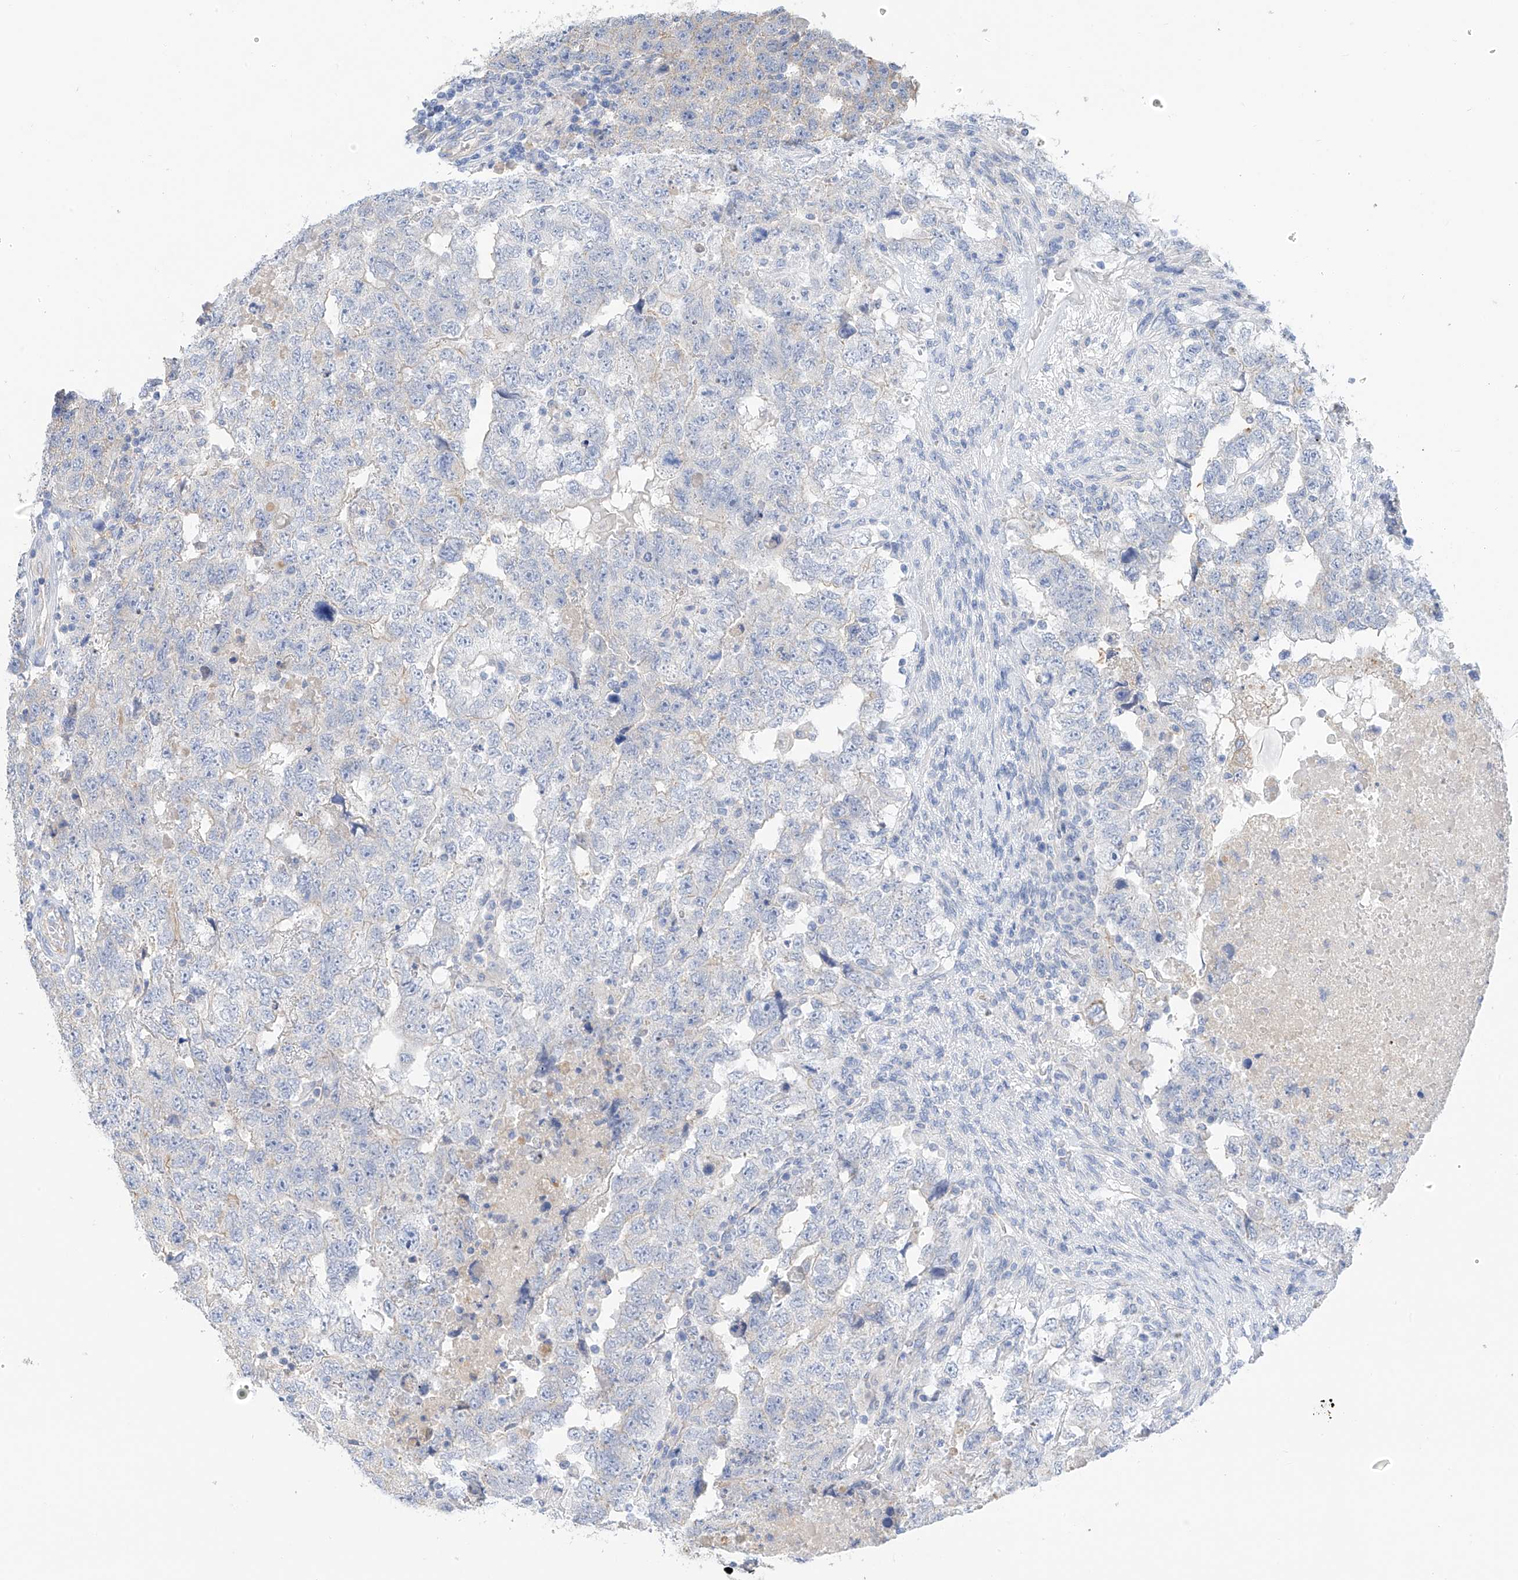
{"staining": {"intensity": "weak", "quantity": "<25%", "location": "cytoplasmic/membranous"}, "tissue": "testis cancer", "cell_type": "Tumor cells", "image_type": "cancer", "snomed": [{"axis": "morphology", "description": "Carcinoma, Embryonal, NOS"}, {"axis": "topography", "description": "Testis"}], "caption": "Embryonal carcinoma (testis) was stained to show a protein in brown. There is no significant expression in tumor cells.", "gene": "ITGA9", "patient": {"sex": "male", "age": 36}}